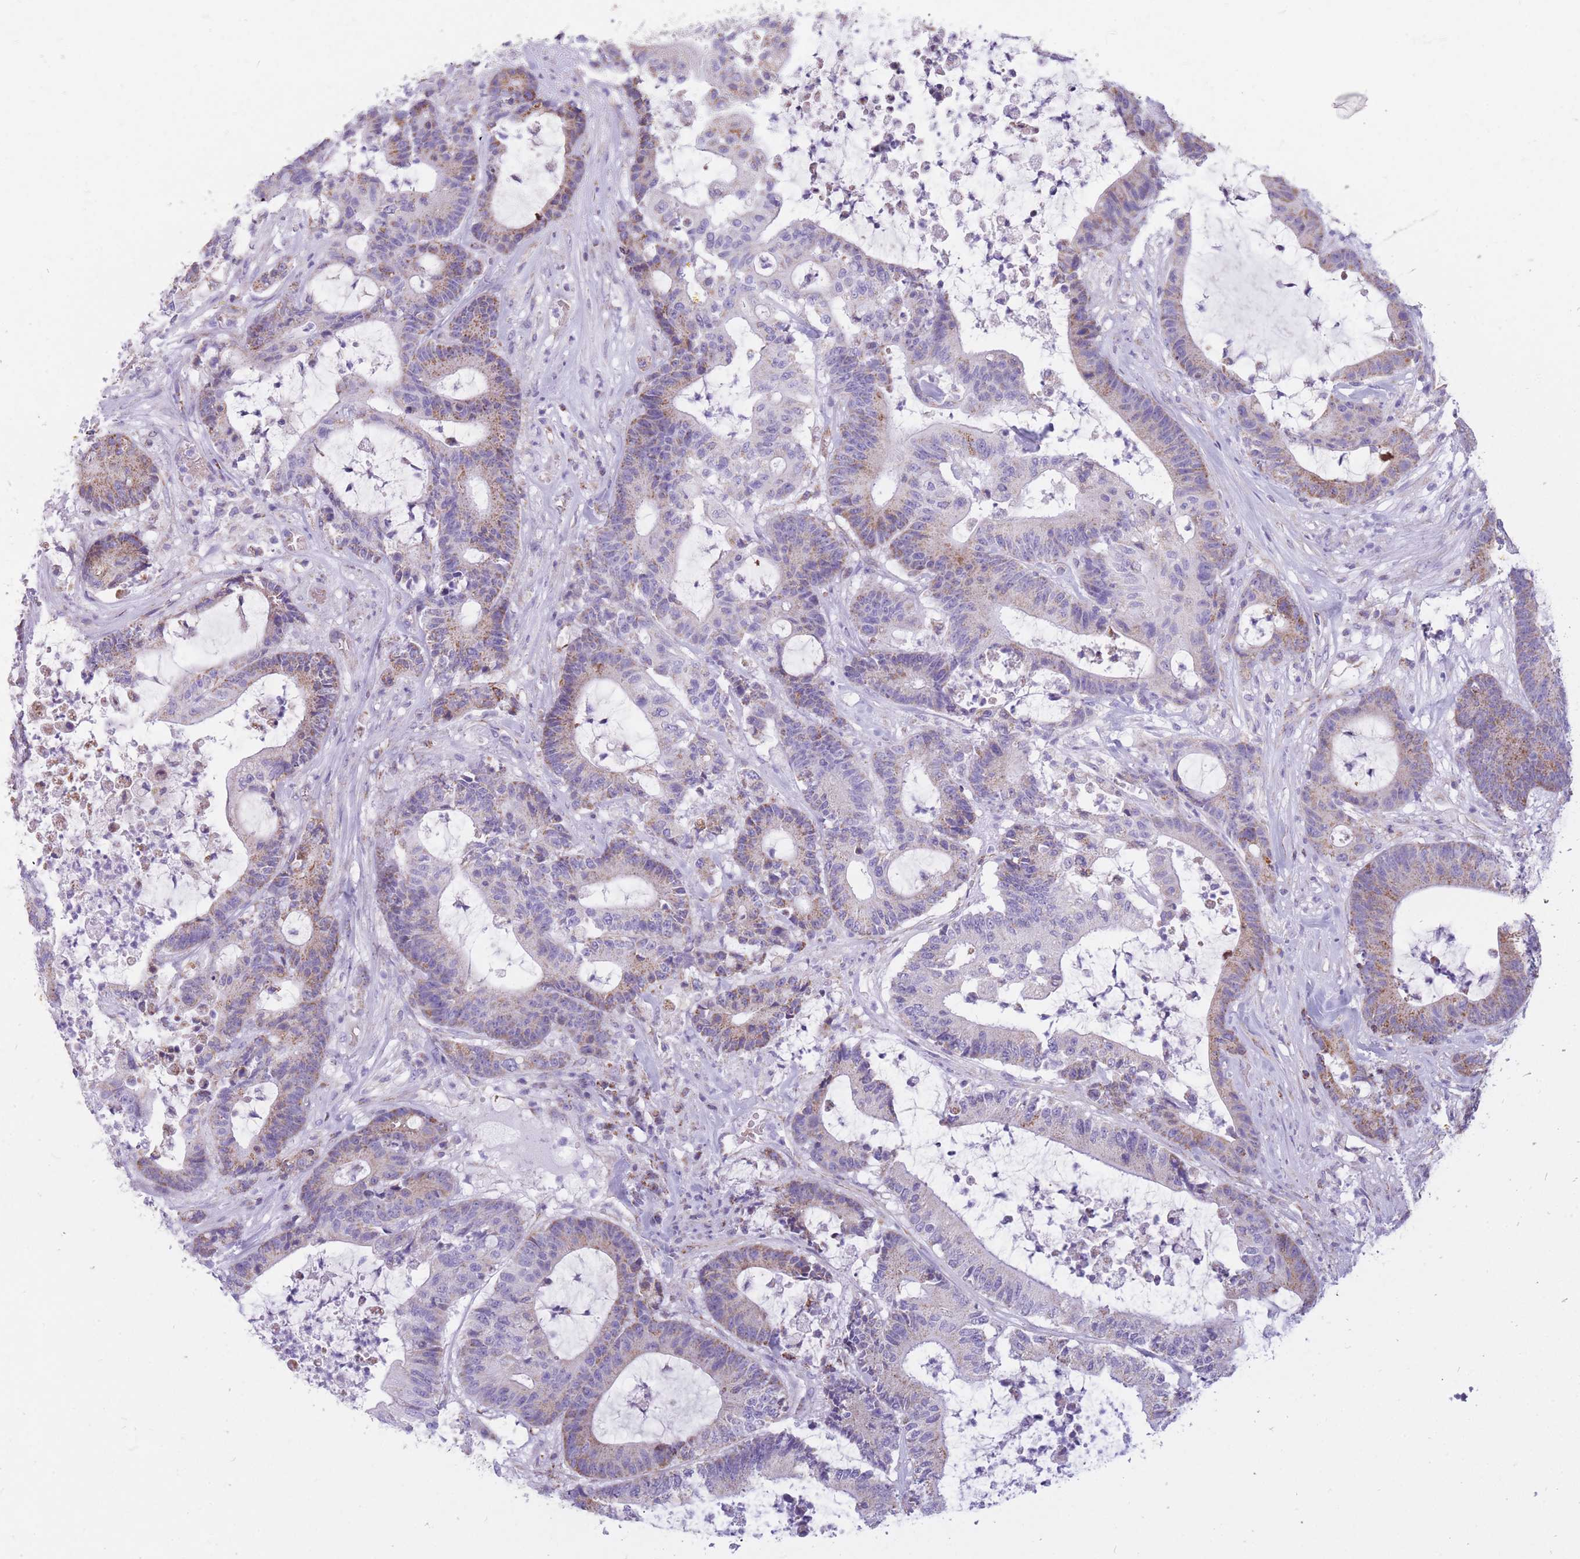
{"staining": {"intensity": "moderate", "quantity": "<25%", "location": "cytoplasmic/membranous"}, "tissue": "colorectal cancer", "cell_type": "Tumor cells", "image_type": "cancer", "snomed": [{"axis": "morphology", "description": "Adenocarcinoma, NOS"}, {"axis": "topography", "description": "Colon"}], "caption": "About <25% of tumor cells in colorectal cancer demonstrate moderate cytoplasmic/membranous protein positivity as visualized by brown immunohistochemical staining.", "gene": "PCSK1", "patient": {"sex": "female", "age": 84}}